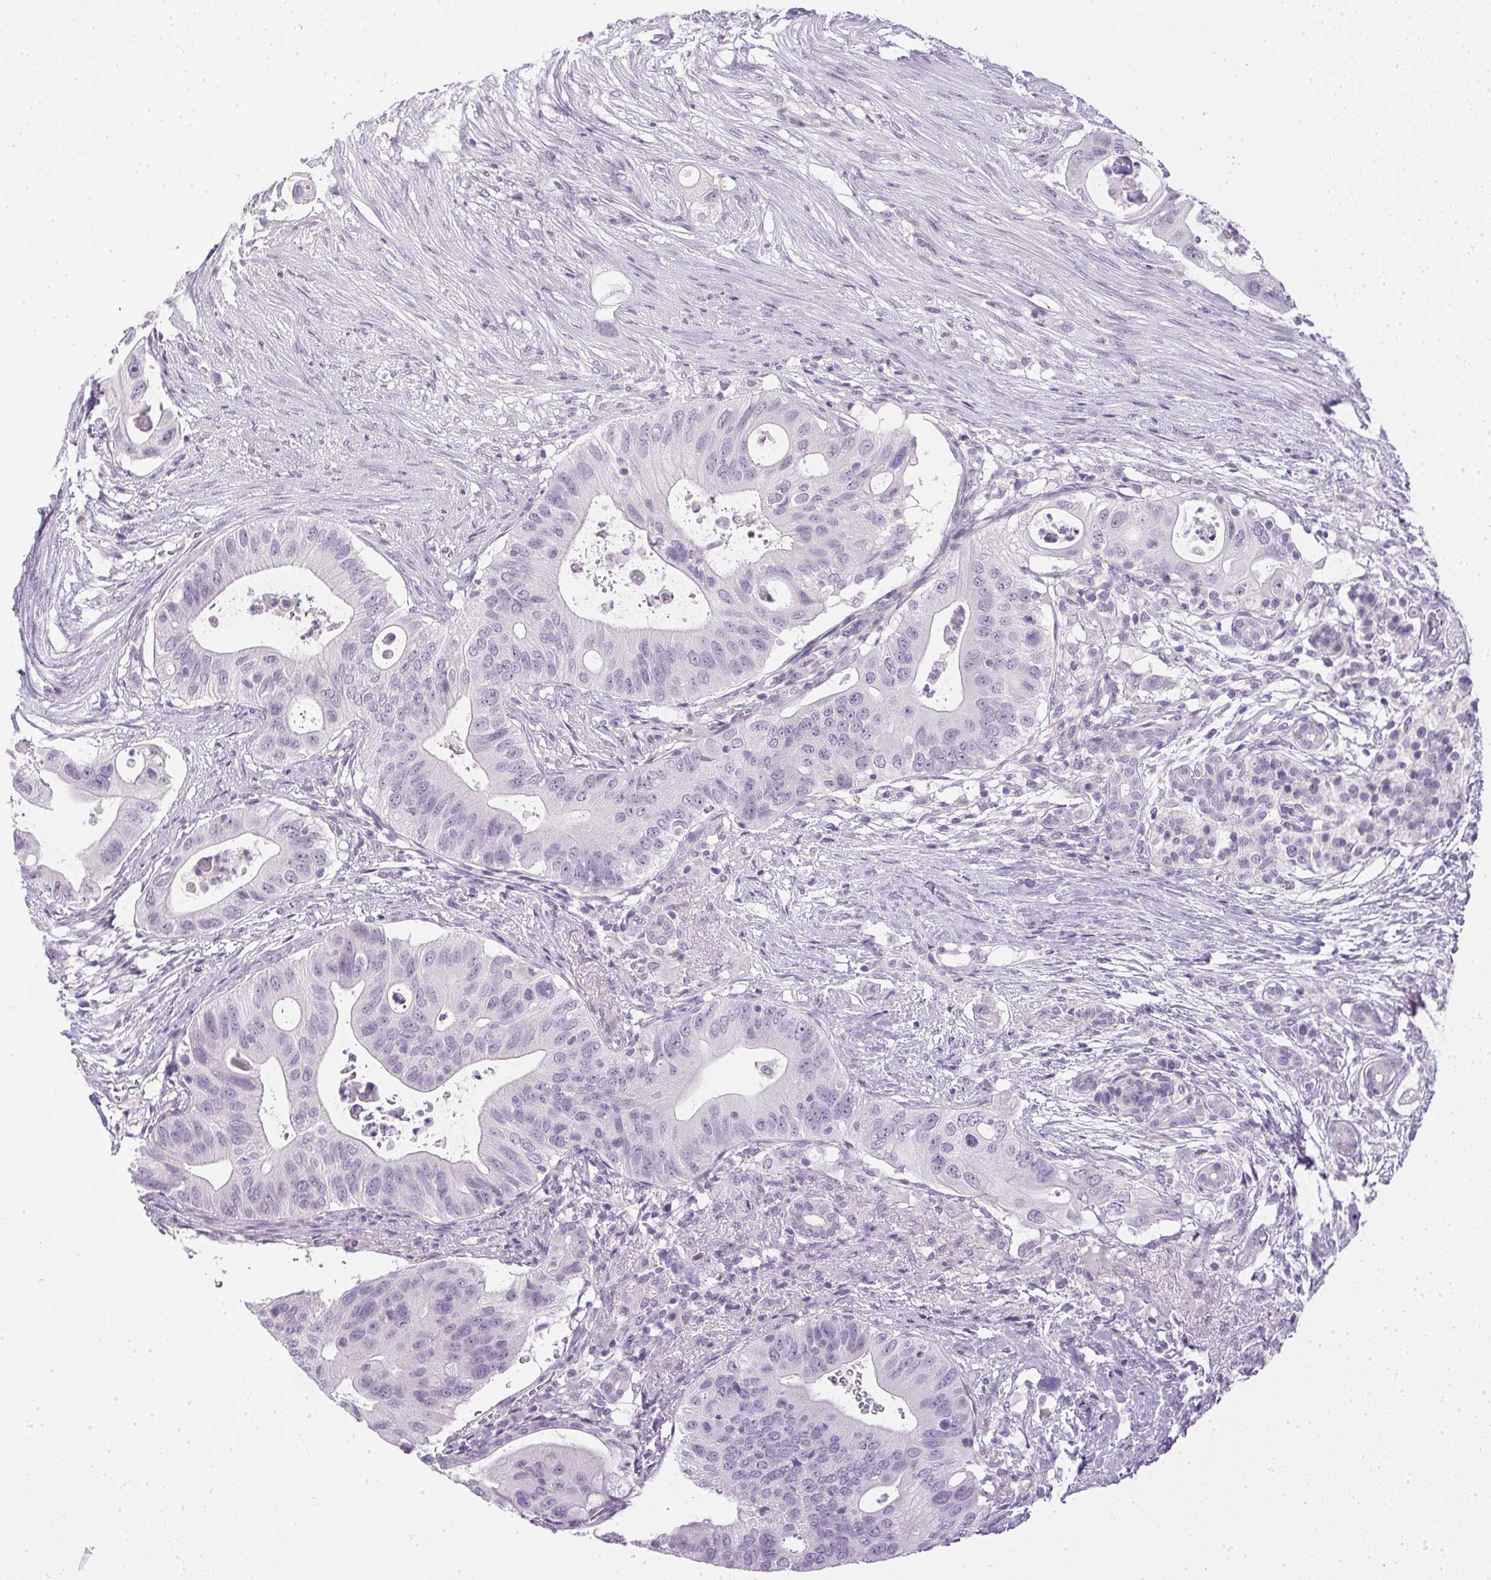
{"staining": {"intensity": "negative", "quantity": "none", "location": "none"}, "tissue": "pancreatic cancer", "cell_type": "Tumor cells", "image_type": "cancer", "snomed": [{"axis": "morphology", "description": "Adenocarcinoma, NOS"}, {"axis": "topography", "description": "Pancreas"}], "caption": "Image shows no significant protein expression in tumor cells of pancreatic cancer. (DAB (3,3'-diaminobenzidine) IHC visualized using brightfield microscopy, high magnification).", "gene": "PRL", "patient": {"sex": "female", "age": 72}}